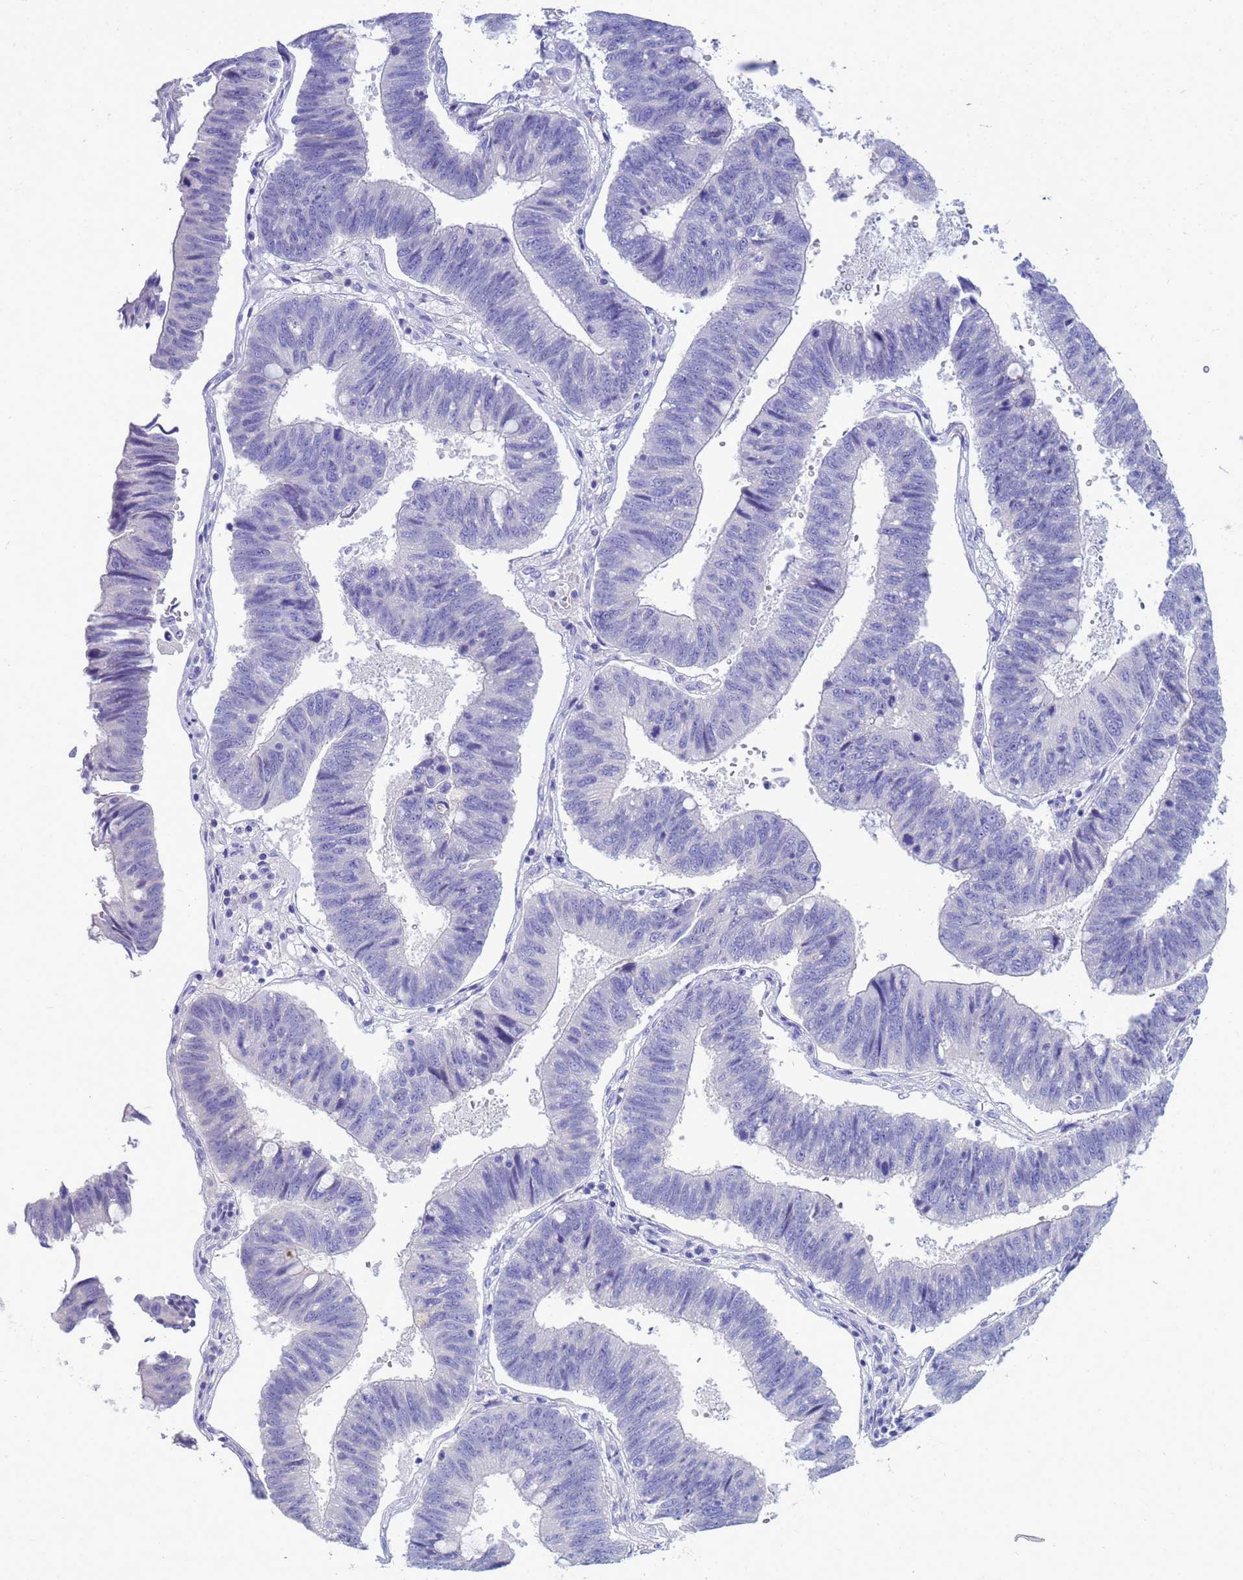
{"staining": {"intensity": "negative", "quantity": "none", "location": "none"}, "tissue": "stomach cancer", "cell_type": "Tumor cells", "image_type": "cancer", "snomed": [{"axis": "morphology", "description": "Adenocarcinoma, NOS"}, {"axis": "topography", "description": "Stomach"}], "caption": "Tumor cells show no significant positivity in stomach adenocarcinoma. The staining is performed using DAB (3,3'-diaminobenzidine) brown chromogen with nuclei counter-stained in using hematoxylin.", "gene": "SYCN", "patient": {"sex": "male", "age": 59}}